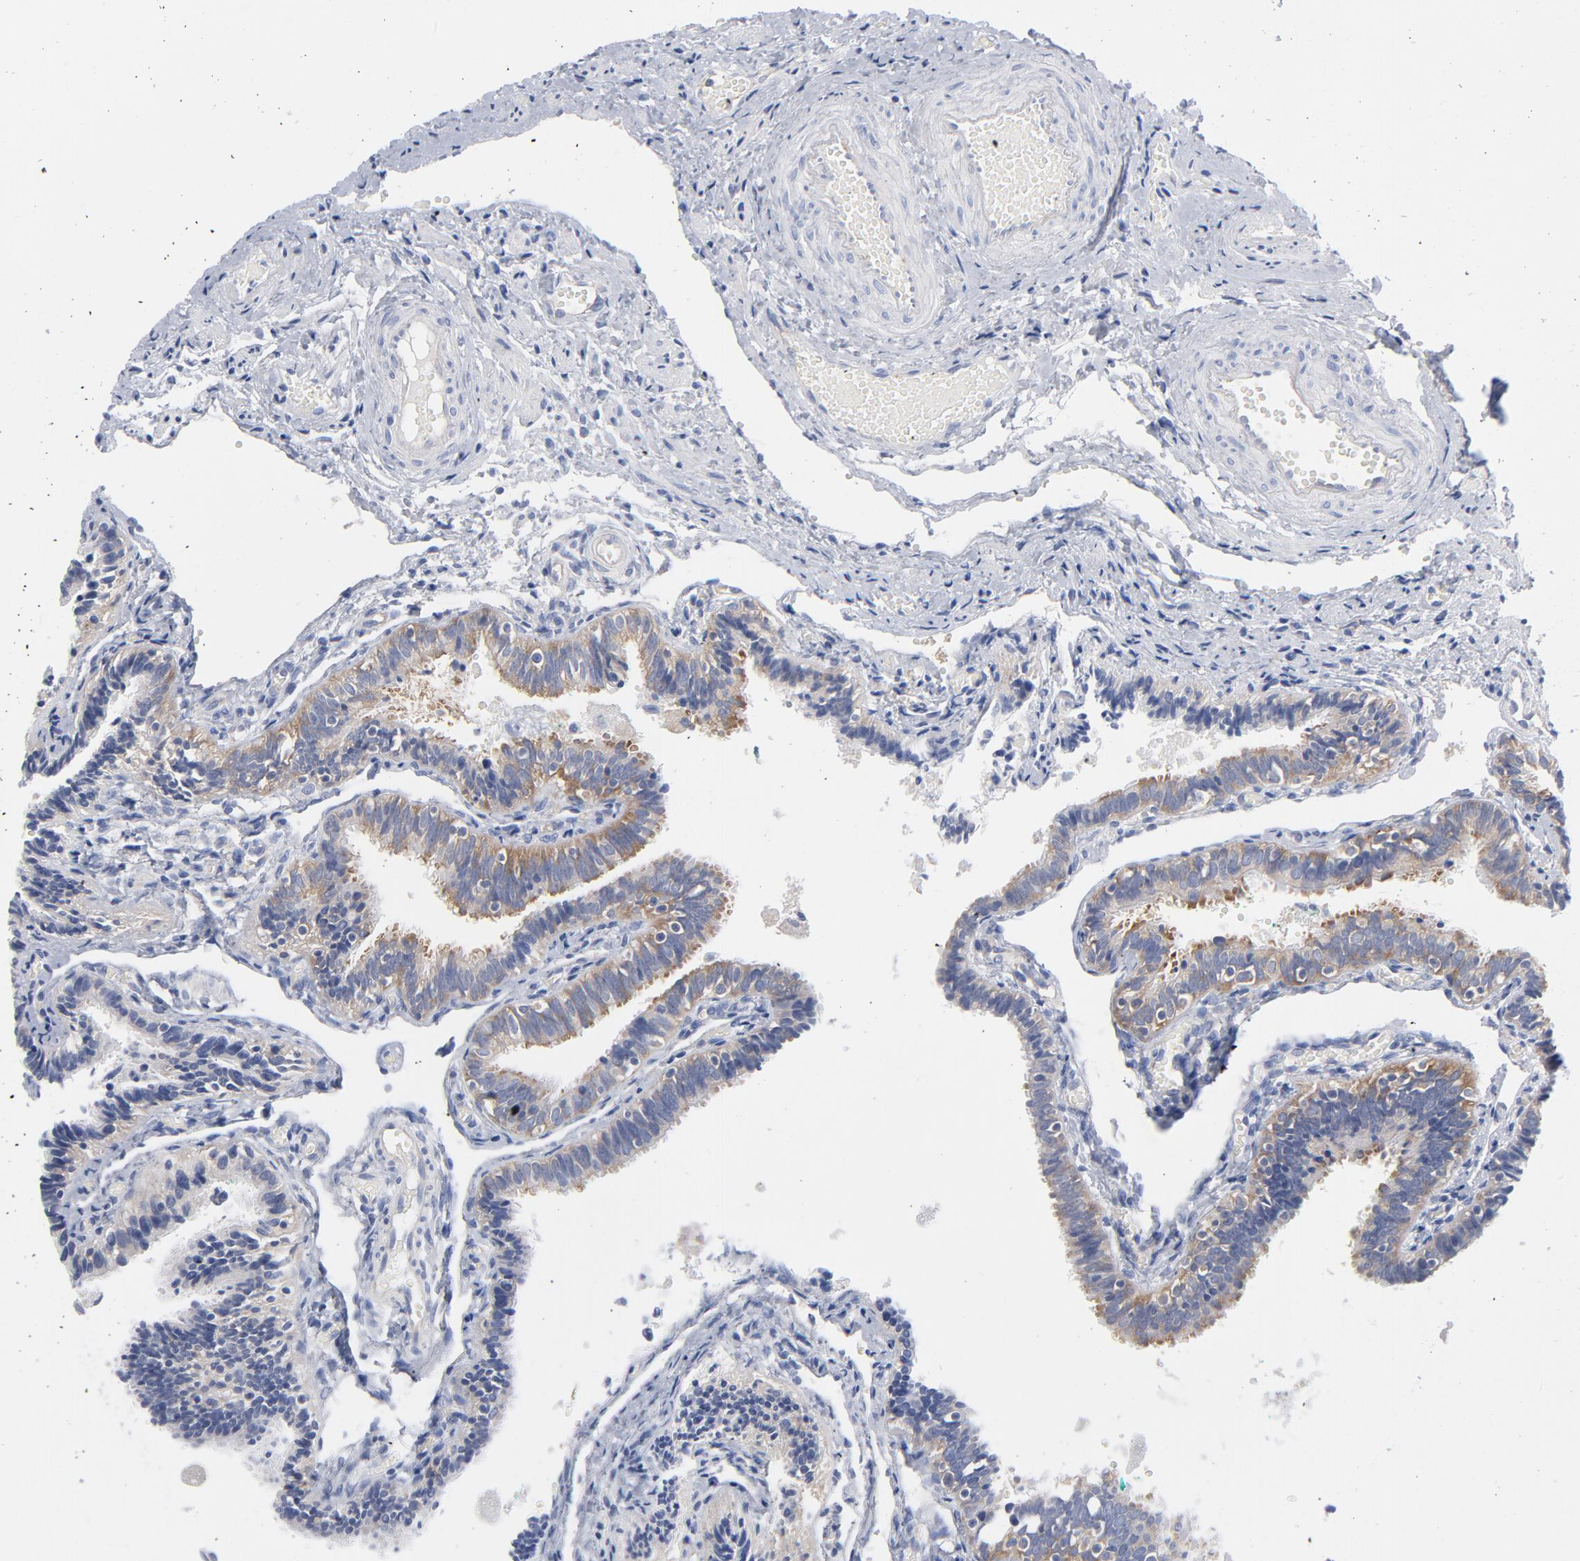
{"staining": {"intensity": "moderate", "quantity": ">75%", "location": "cytoplasmic/membranous"}, "tissue": "fallopian tube", "cell_type": "Glandular cells", "image_type": "normal", "snomed": [{"axis": "morphology", "description": "Normal tissue, NOS"}, {"axis": "topography", "description": "Fallopian tube"}], "caption": "This histopathology image reveals IHC staining of benign human fallopian tube, with medium moderate cytoplasmic/membranous positivity in about >75% of glandular cells.", "gene": "CD86", "patient": {"sex": "female", "age": 46}}